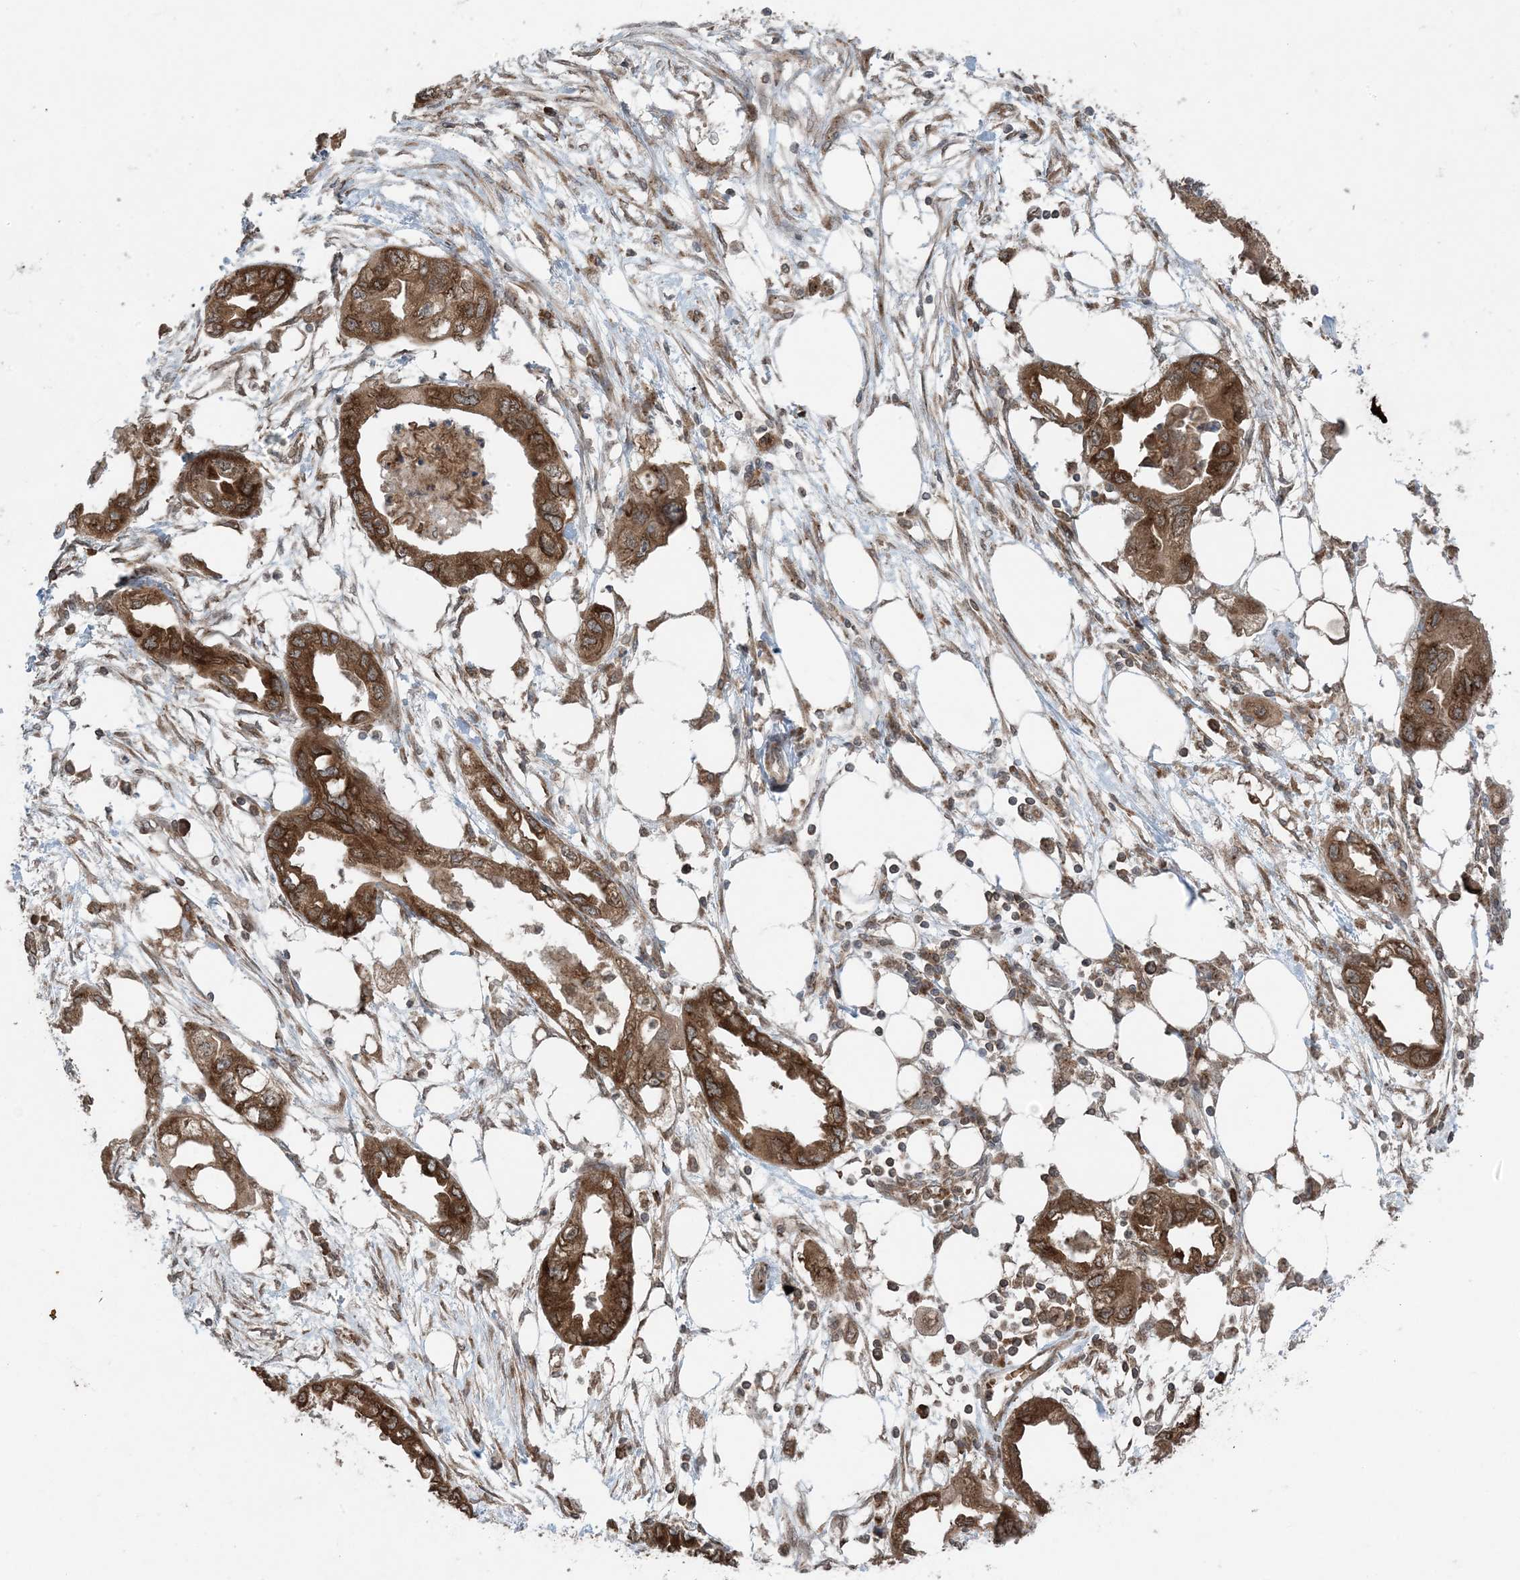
{"staining": {"intensity": "strong", "quantity": ">75%", "location": "cytoplasmic/membranous"}, "tissue": "endometrial cancer", "cell_type": "Tumor cells", "image_type": "cancer", "snomed": [{"axis": "morphology", "description": "Adenocarcinoma, NOS"}, {"axis": "morphology", "description": "Adenocarcinoma, metastatic, NOS"}, {"axis": "topography", "description": "Adipose tissue"}, {"axis": "topography", "description": "Endometrium"}], "caption": "A high-resolution histopathology image shows immunohistochemistry (IHC) staining of endometrial cancer, which demonstrates strong cytoplasmic/membranous staining in about >75% of tumor cells.", "gene": "DDX19B", "patient": {"sex": "female", "age": 67}}